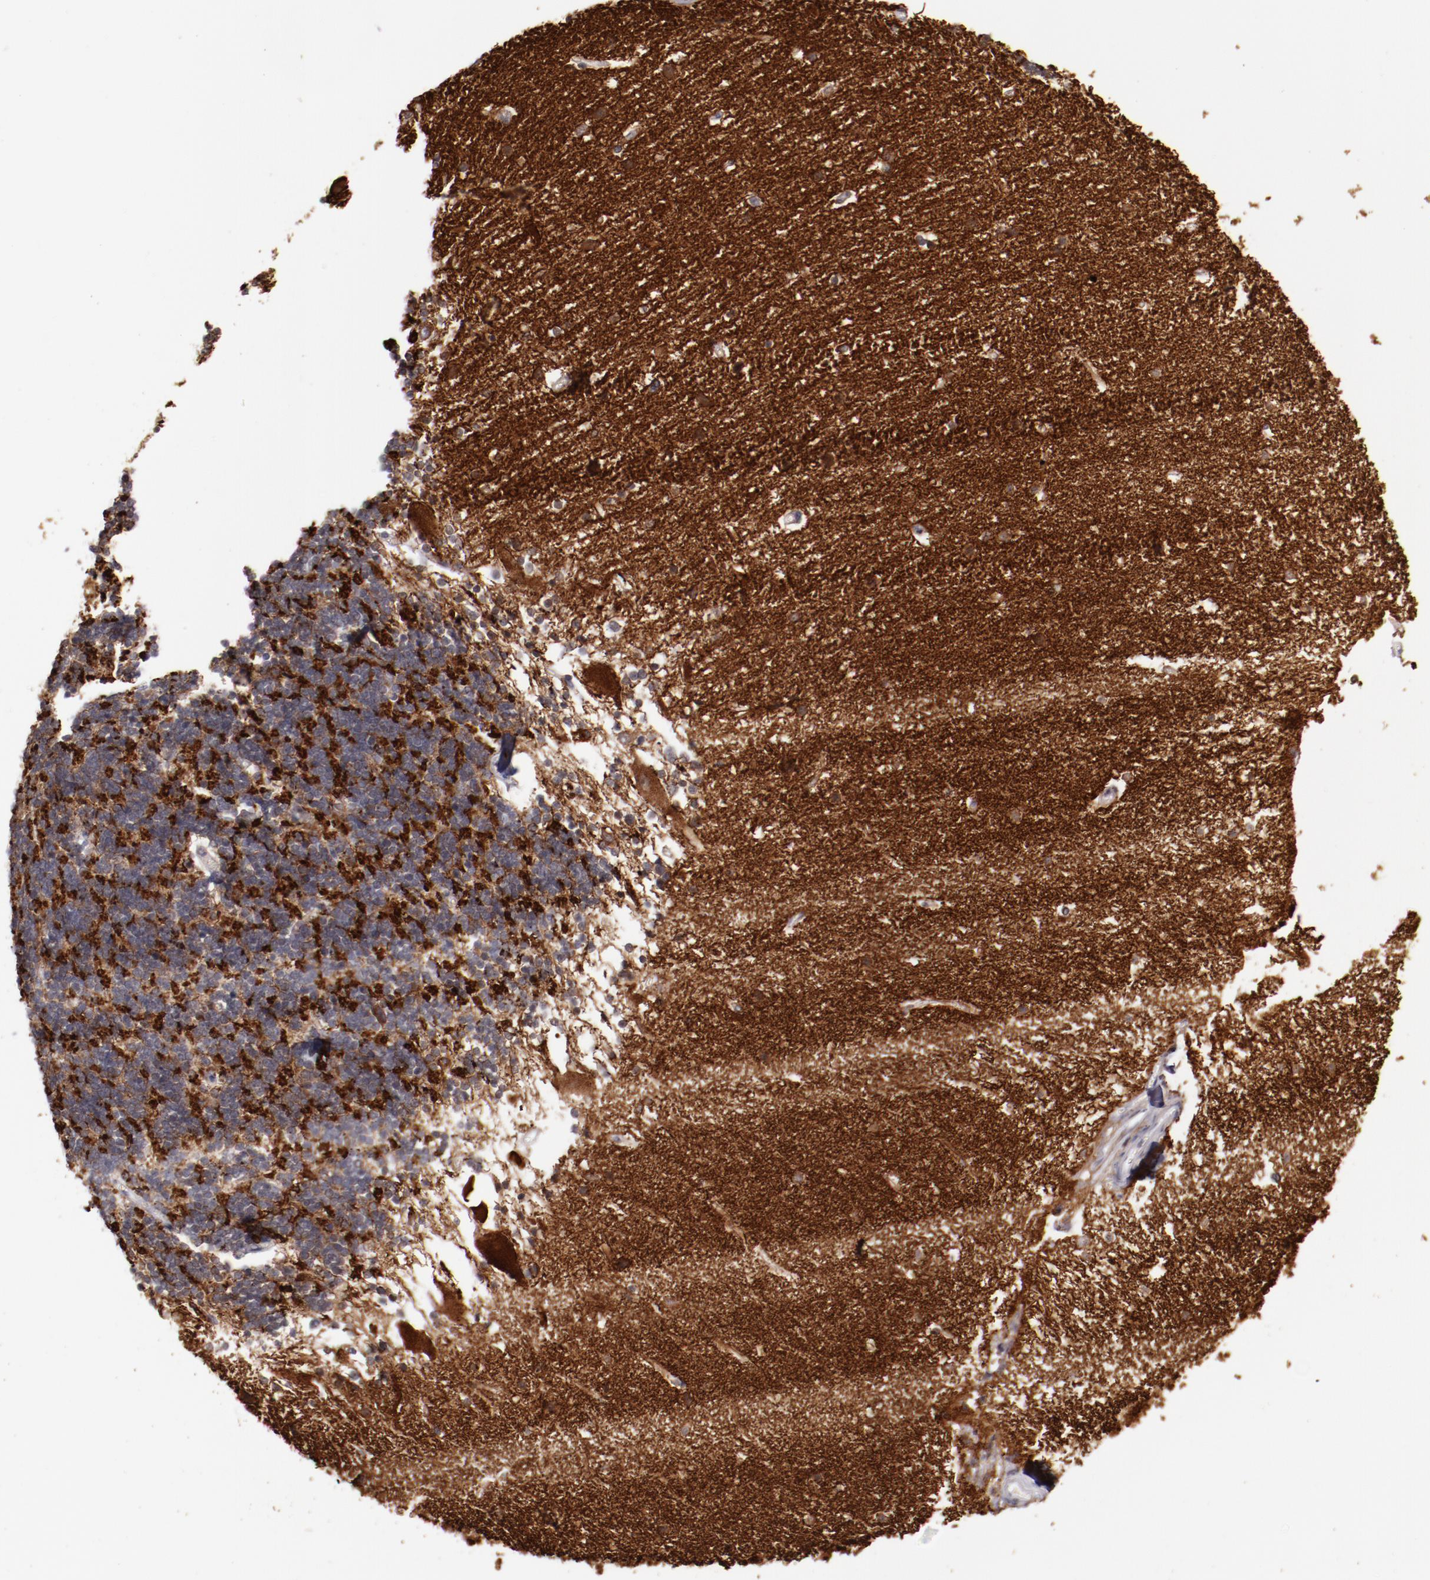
{"staining": {"intensity": "strong", "quantity": "<25%", "location": "cytoplasmic/membranous"}, "tissue": "cerebellum", "cell_type": "Cells in granular layer", "image_type": "normal", "snomed": [{"axis": "morphology", "description": "Normal tissue, NOS"}, {"axis": "topography", "description": "Cerebellum"}], "caption": "Immunohistochemical staining of unremarkable human cerebellum demonstrates <25% levels of strong cytoplasmic/membranous protein positivity in about <25% of cells in granular layer.", "gene": "SYP", "patient": {"sex": "female", "age": 54}}